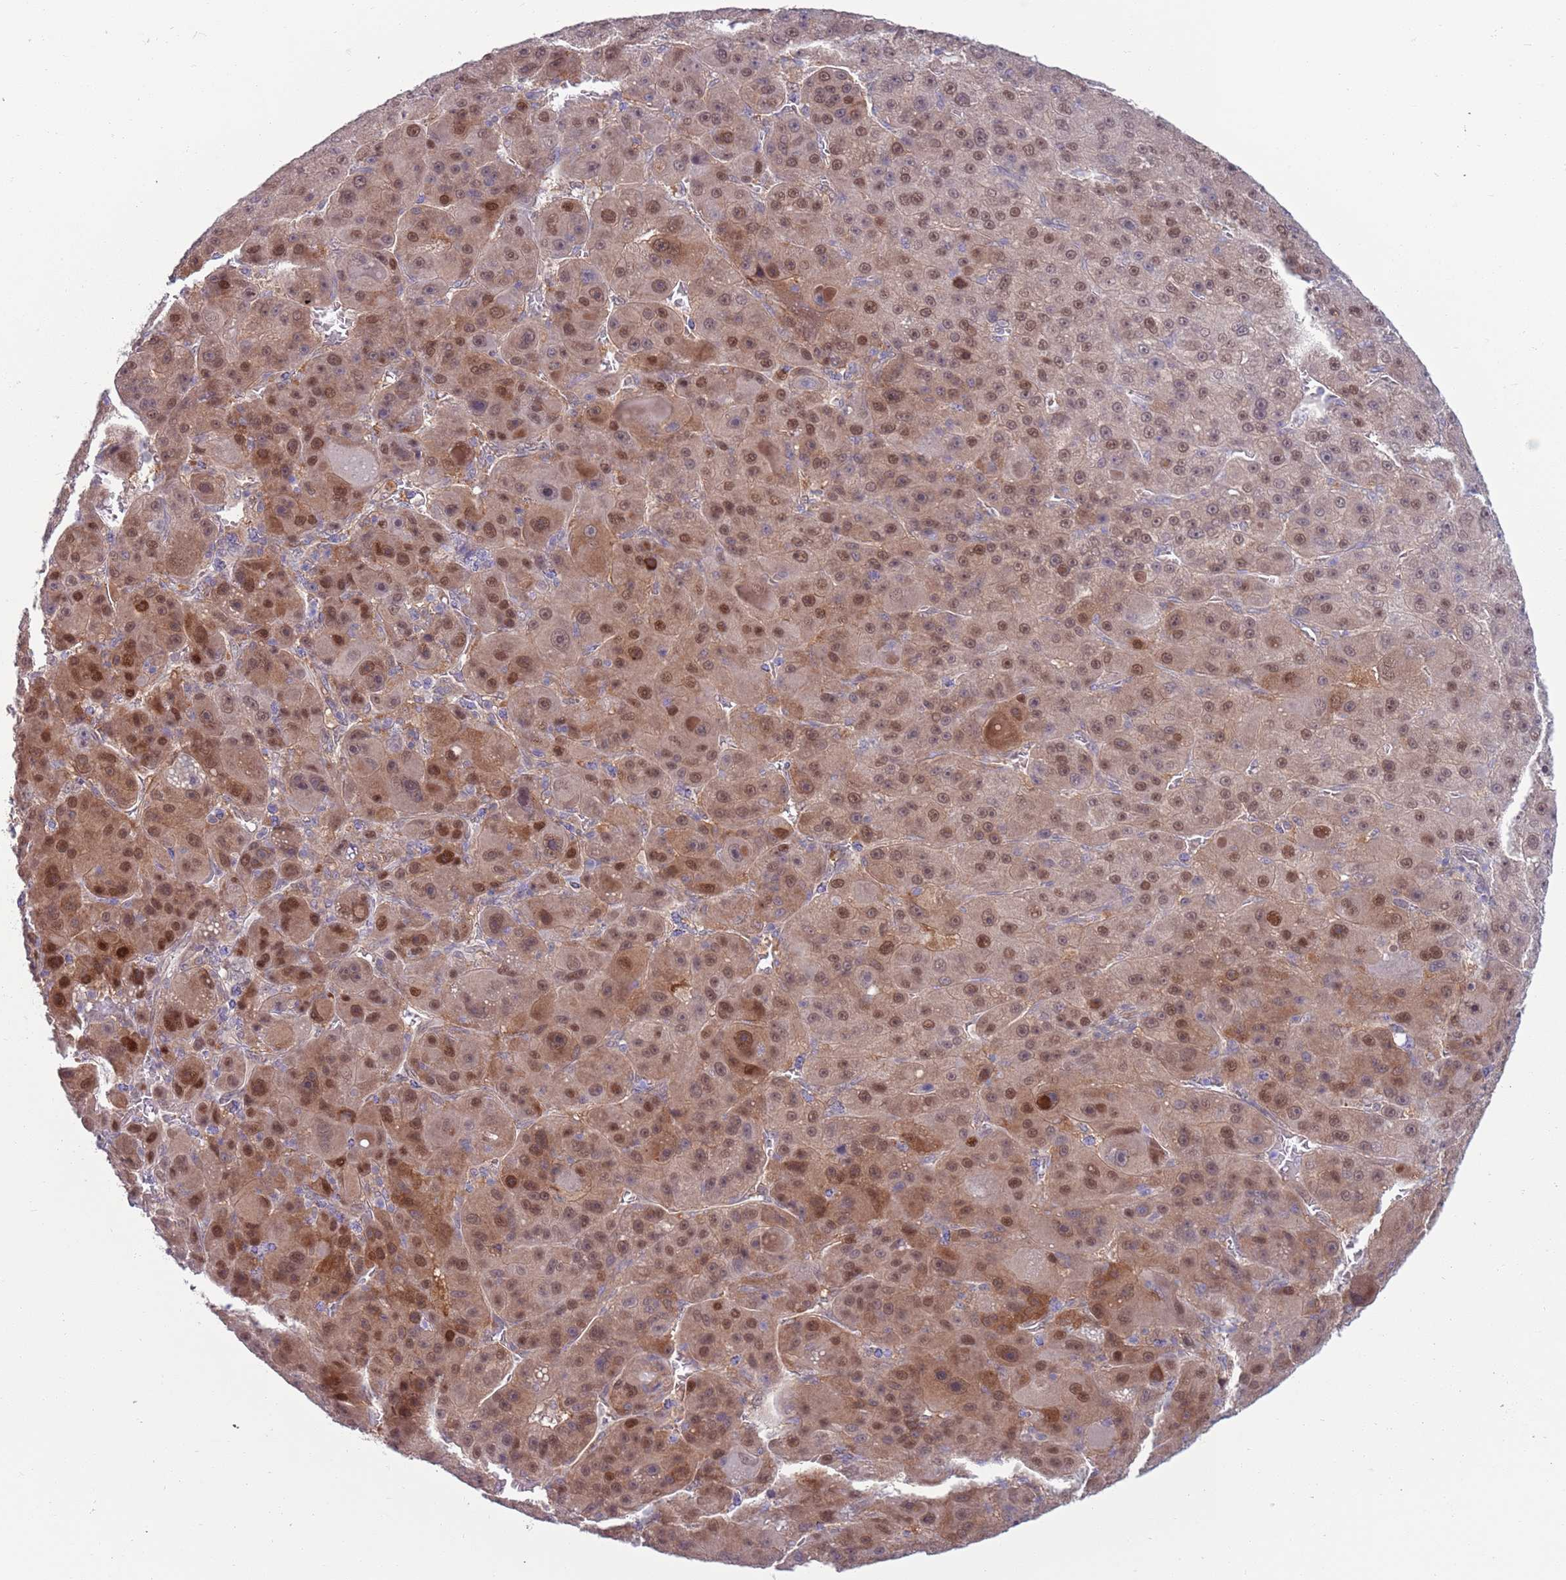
{"staining": {"intensity": "moderate", "quantity": ">75%", "location": "cytoplasmic/membranous,nuclear"}, "tissue": "liver cancer", "cell_type": "Tumor cells", "image_type": "cancer", "snomed": [{"axis": "morphology", "description": "Carcinoma, Hepatocellular, NOS"}, {"axis": "topography", "description": "Liver"}], "caption": "Protein staining of liver cancer tissue exhibits moderate cytoplasmic/membranous and nuclear staining in approximately >75% of tumor cells. Using DAB (brown) and hematoxylin (blue) stains, captured at high magnification using brightfield microscopy.", "gene": "CLNS1A", "patient": {"sex": "male", "age": 76}}